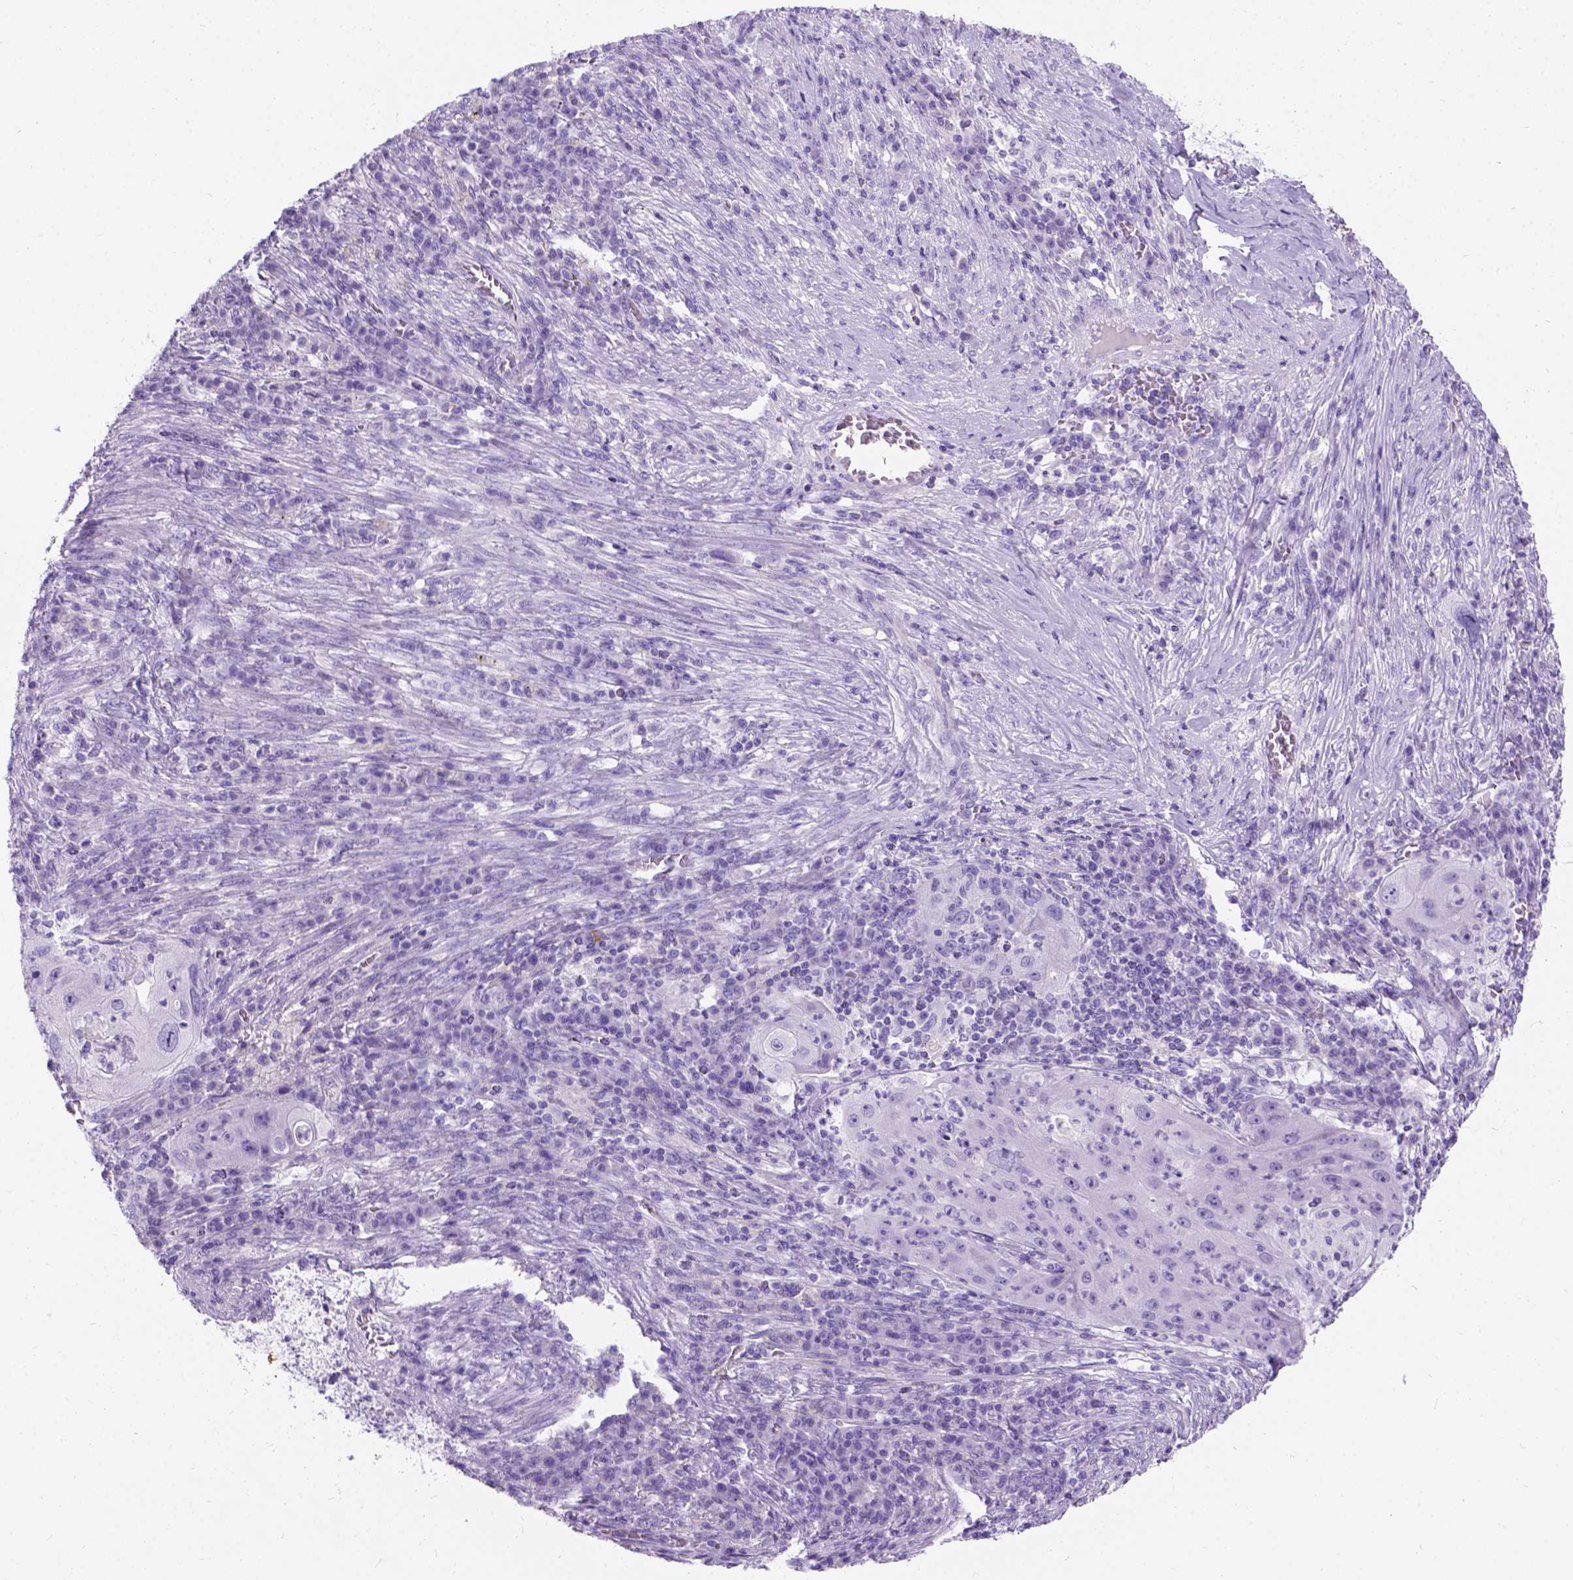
{"staining": {"intensity": "negative", "quantity": "none", "location": "none"}, "tissue": "lung cancer", "cell_type": "Tumor cells", "image_type": "cancer", "snomed": [{"axis": "morphology", "description": "Squamous cell carcinoma, NOS"}, {"axis": "topography", "description": "Lung"}], "caption": "The histopathology image exhibits no significant expression in tumor cells of lung cancer.", "gene": "C7orf57", "patient": {"sex": "female", "age": 59}}